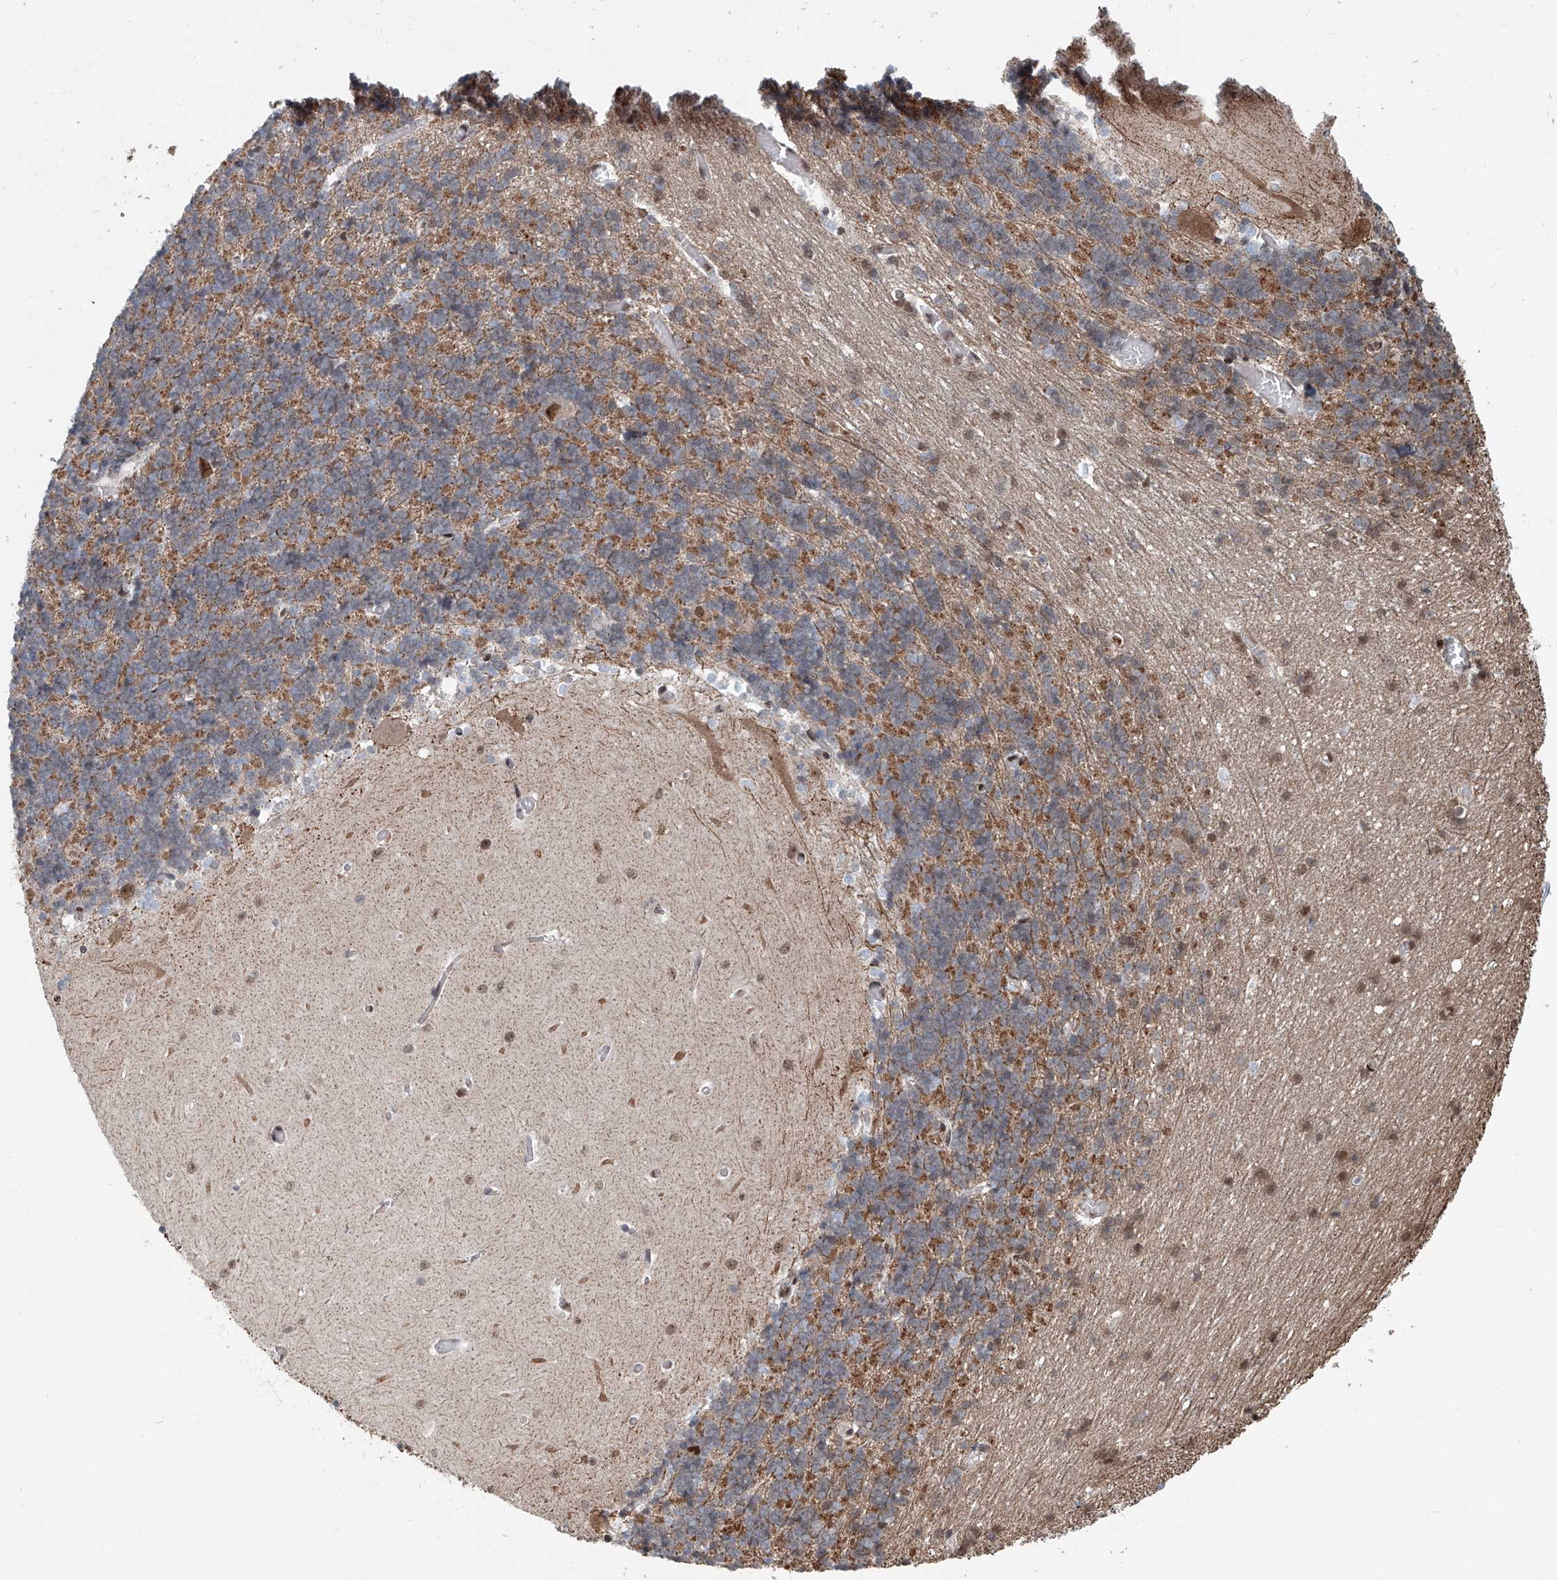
{"staining": {"intensity": "weak", "quantity": "25%-75%", "location": "cytoplasmic/membranous"}, "tissue": "cerebellum", "cell_type": "Cells in granular layer", "image_type": "normal", "snomed": [{"axis": "morphology", "description": "Normal tissue, NOS"}, {"axis": "topography", "description": "Cerebellum"}], "caption": "Immunohistochemistry (DAB (3,3'-diaminobenzidine)) staining of normal cerebellum displays weak cytoplasmic/membranous protein staining in approximately 25%-75% of cells in granular layer.", "gene": "SDE2", "patient": {"sex": "male", "age": 37}}